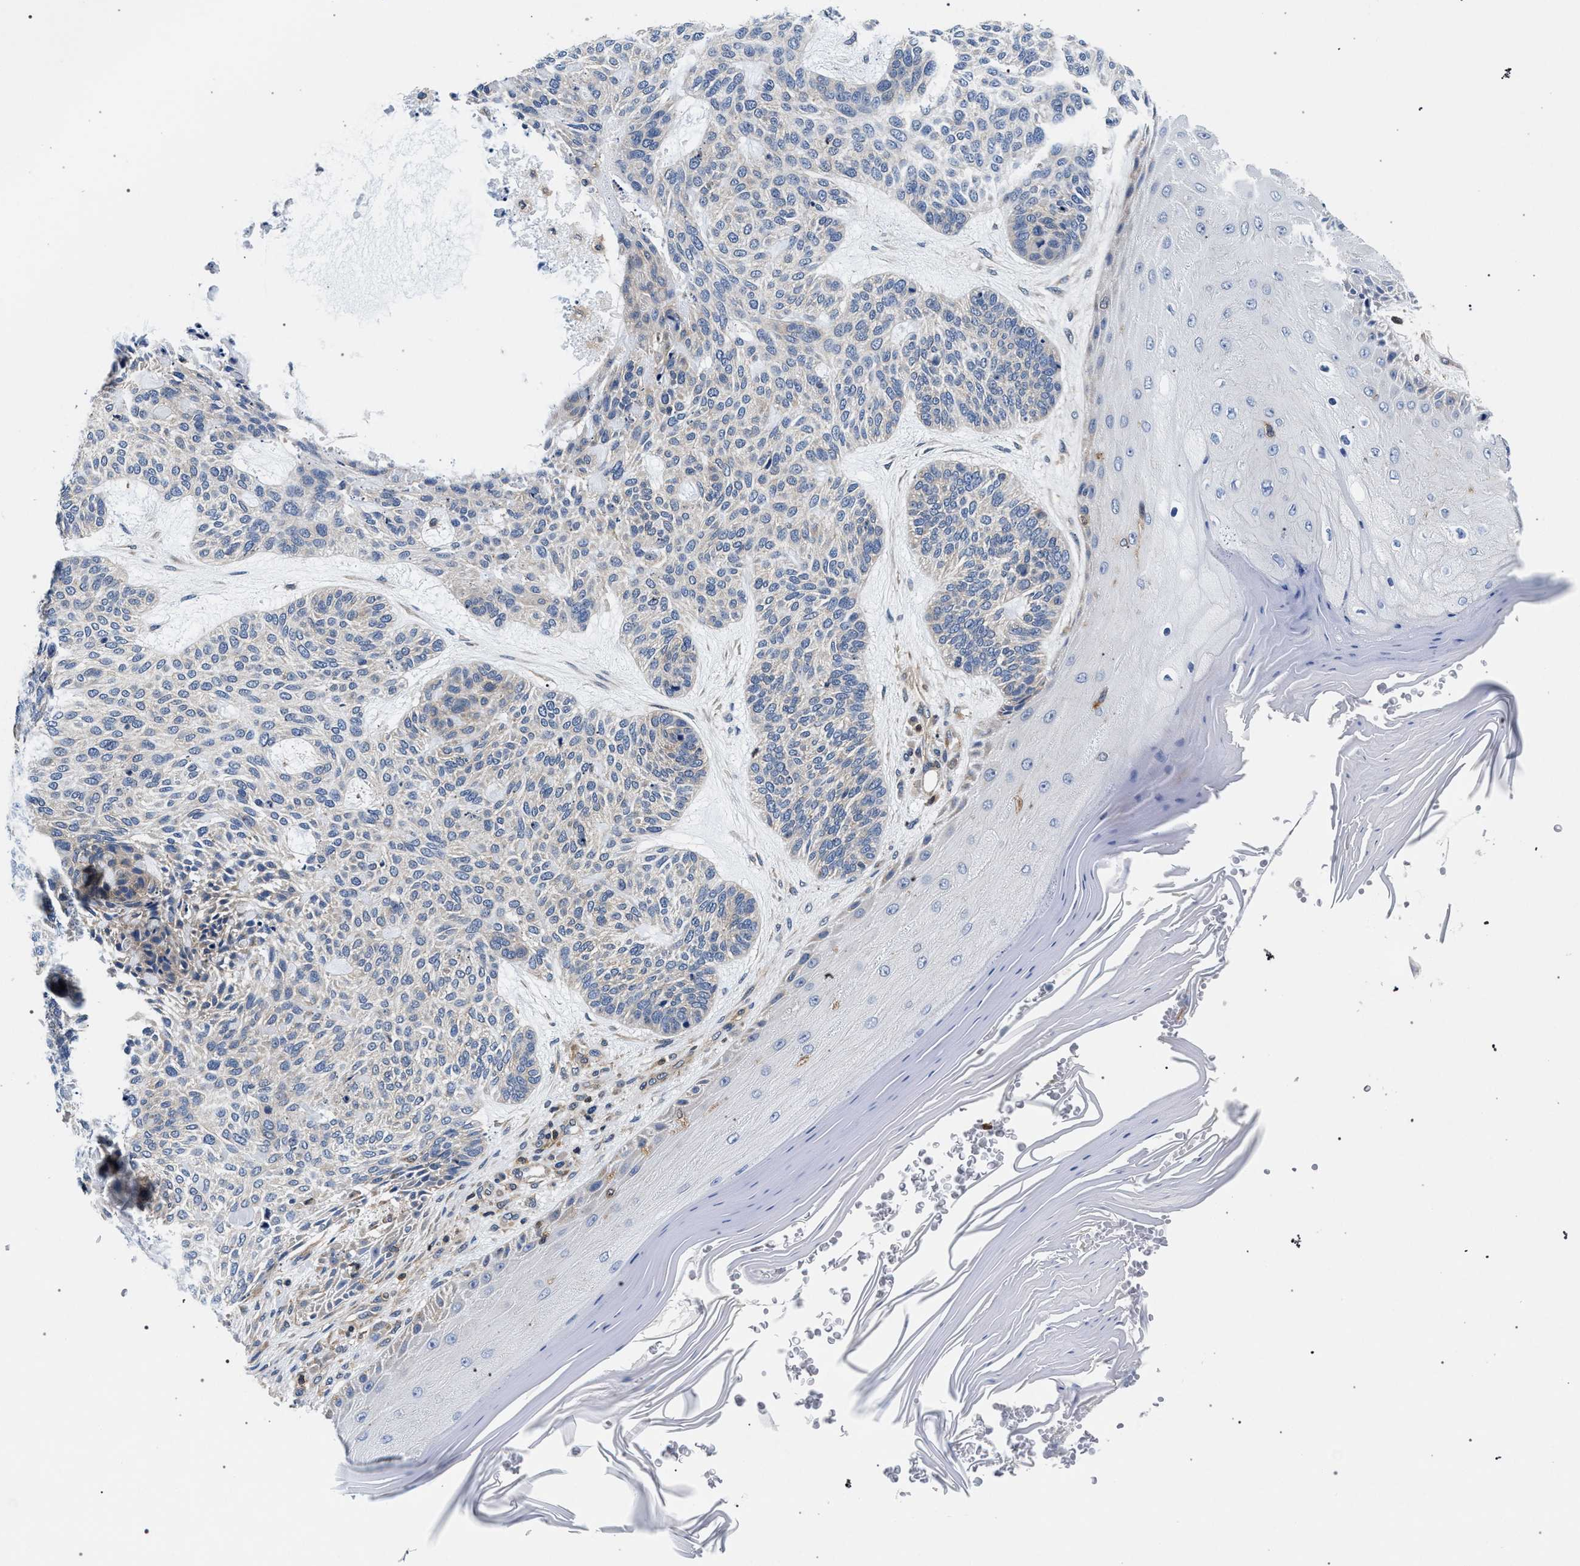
{"staining": {"intensity": "negative", "quantity": "none", "location": "none"}, "tissue": "skin cancer", "cell_type": "Tumor cells", "image_type": "cancer", "snomed": [{"axis": "morphology", "description": "Basal cell carcinoma"}, {"axis": "topography", "description": "Skin"}], "caption": "Skin cancer (basal cell carcinoma) stained for a protein using IHC demonstrates no expression tumor cells.", "gene": "LASP1", "patient": {"sex": "male", "age": 55}}